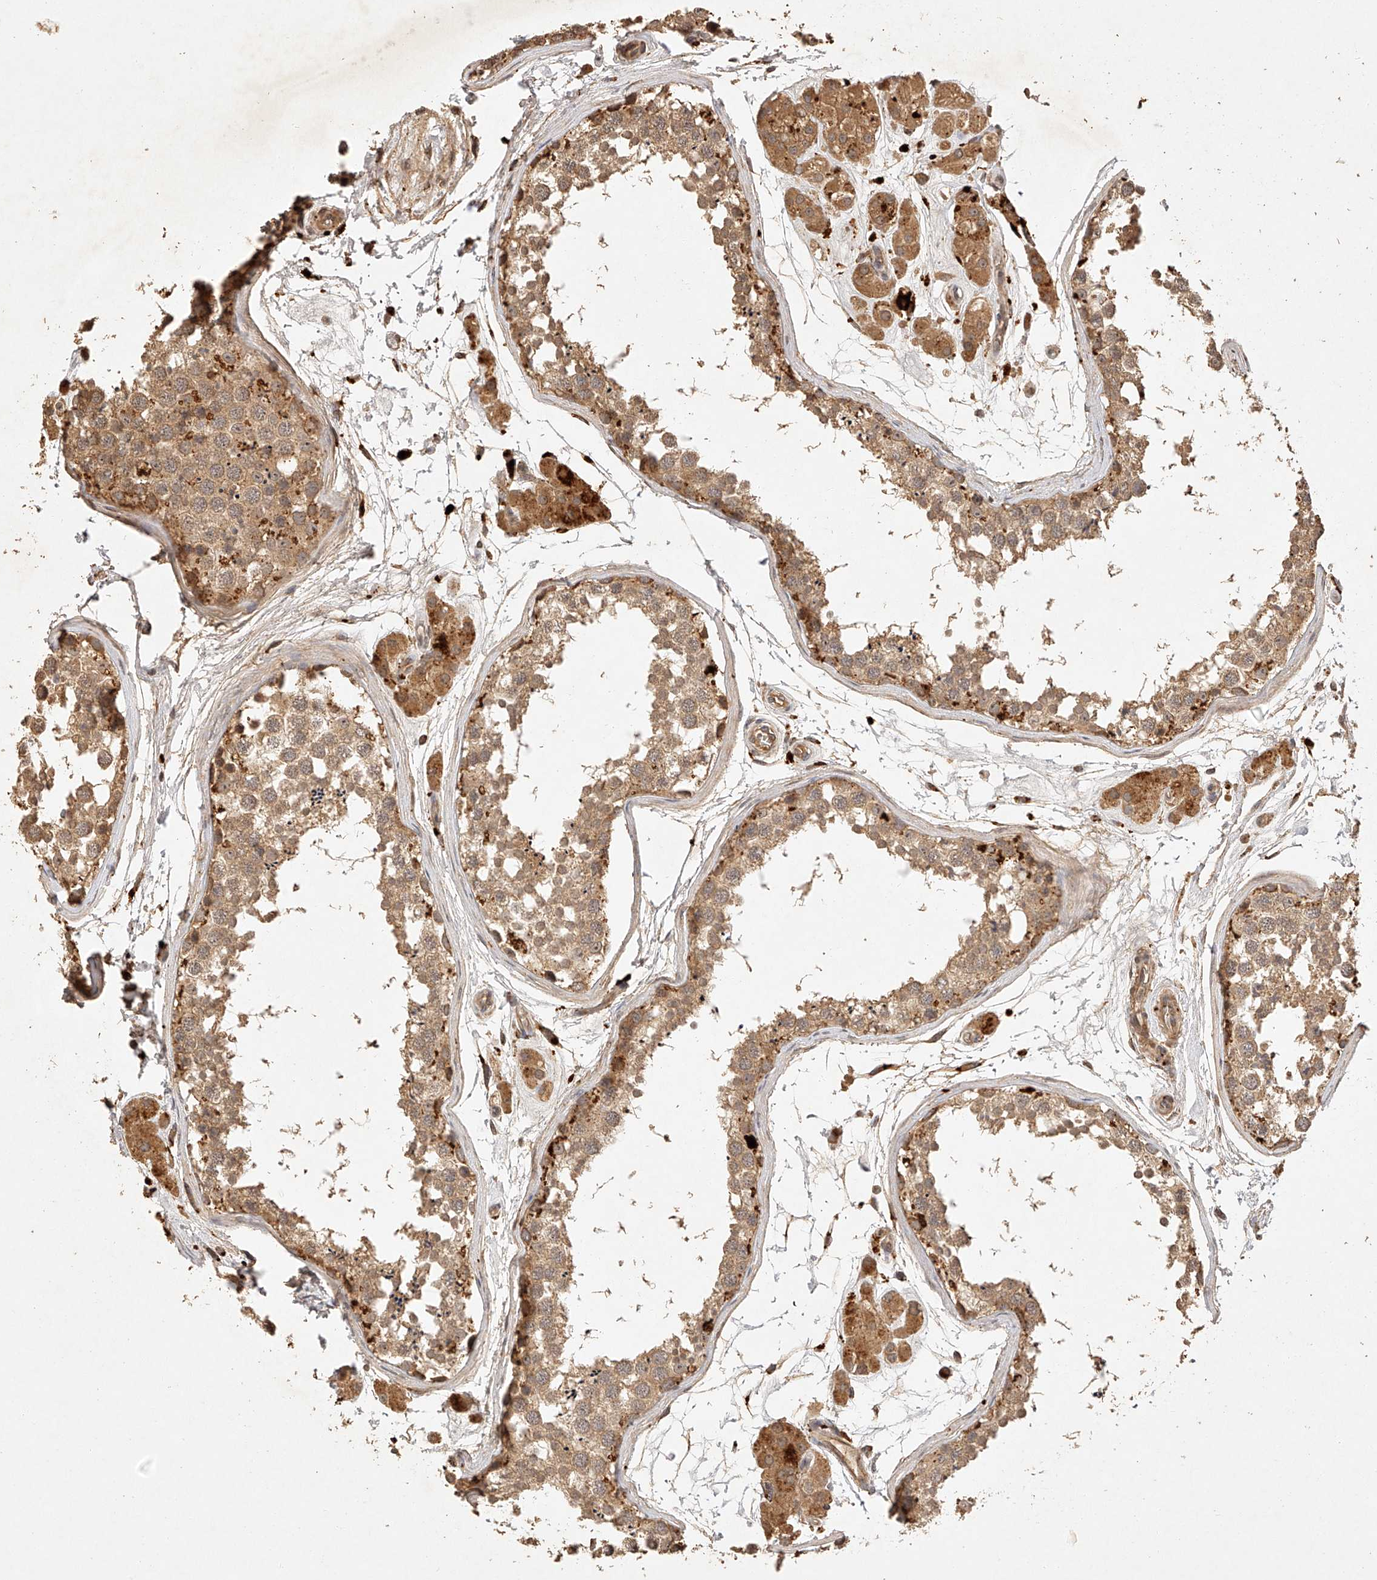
{"staining": {"intensity": "moderate", "quantity": ">75%", "location": "cytoplasmic/membranous"}, "tissue": "testis", "cell_type": "Cells in seminiferous ducts", "image_type": "normal", "snomed": [{"axis": "morphology", "description": "Normal tissue, NOS"}, {"axis": "topography", "description": "Testis"}], "caption": "The image reveals immunohistochemical staining of normal testis. There is moderate cytoplasmic/membranous expression is present in about >75% of cells in seminiferous ducts. (Brightfield microscopy of DAB IHC at high magnification).", "gene": "NSMAF", "patient": {"sex": "male", "age": 56}}